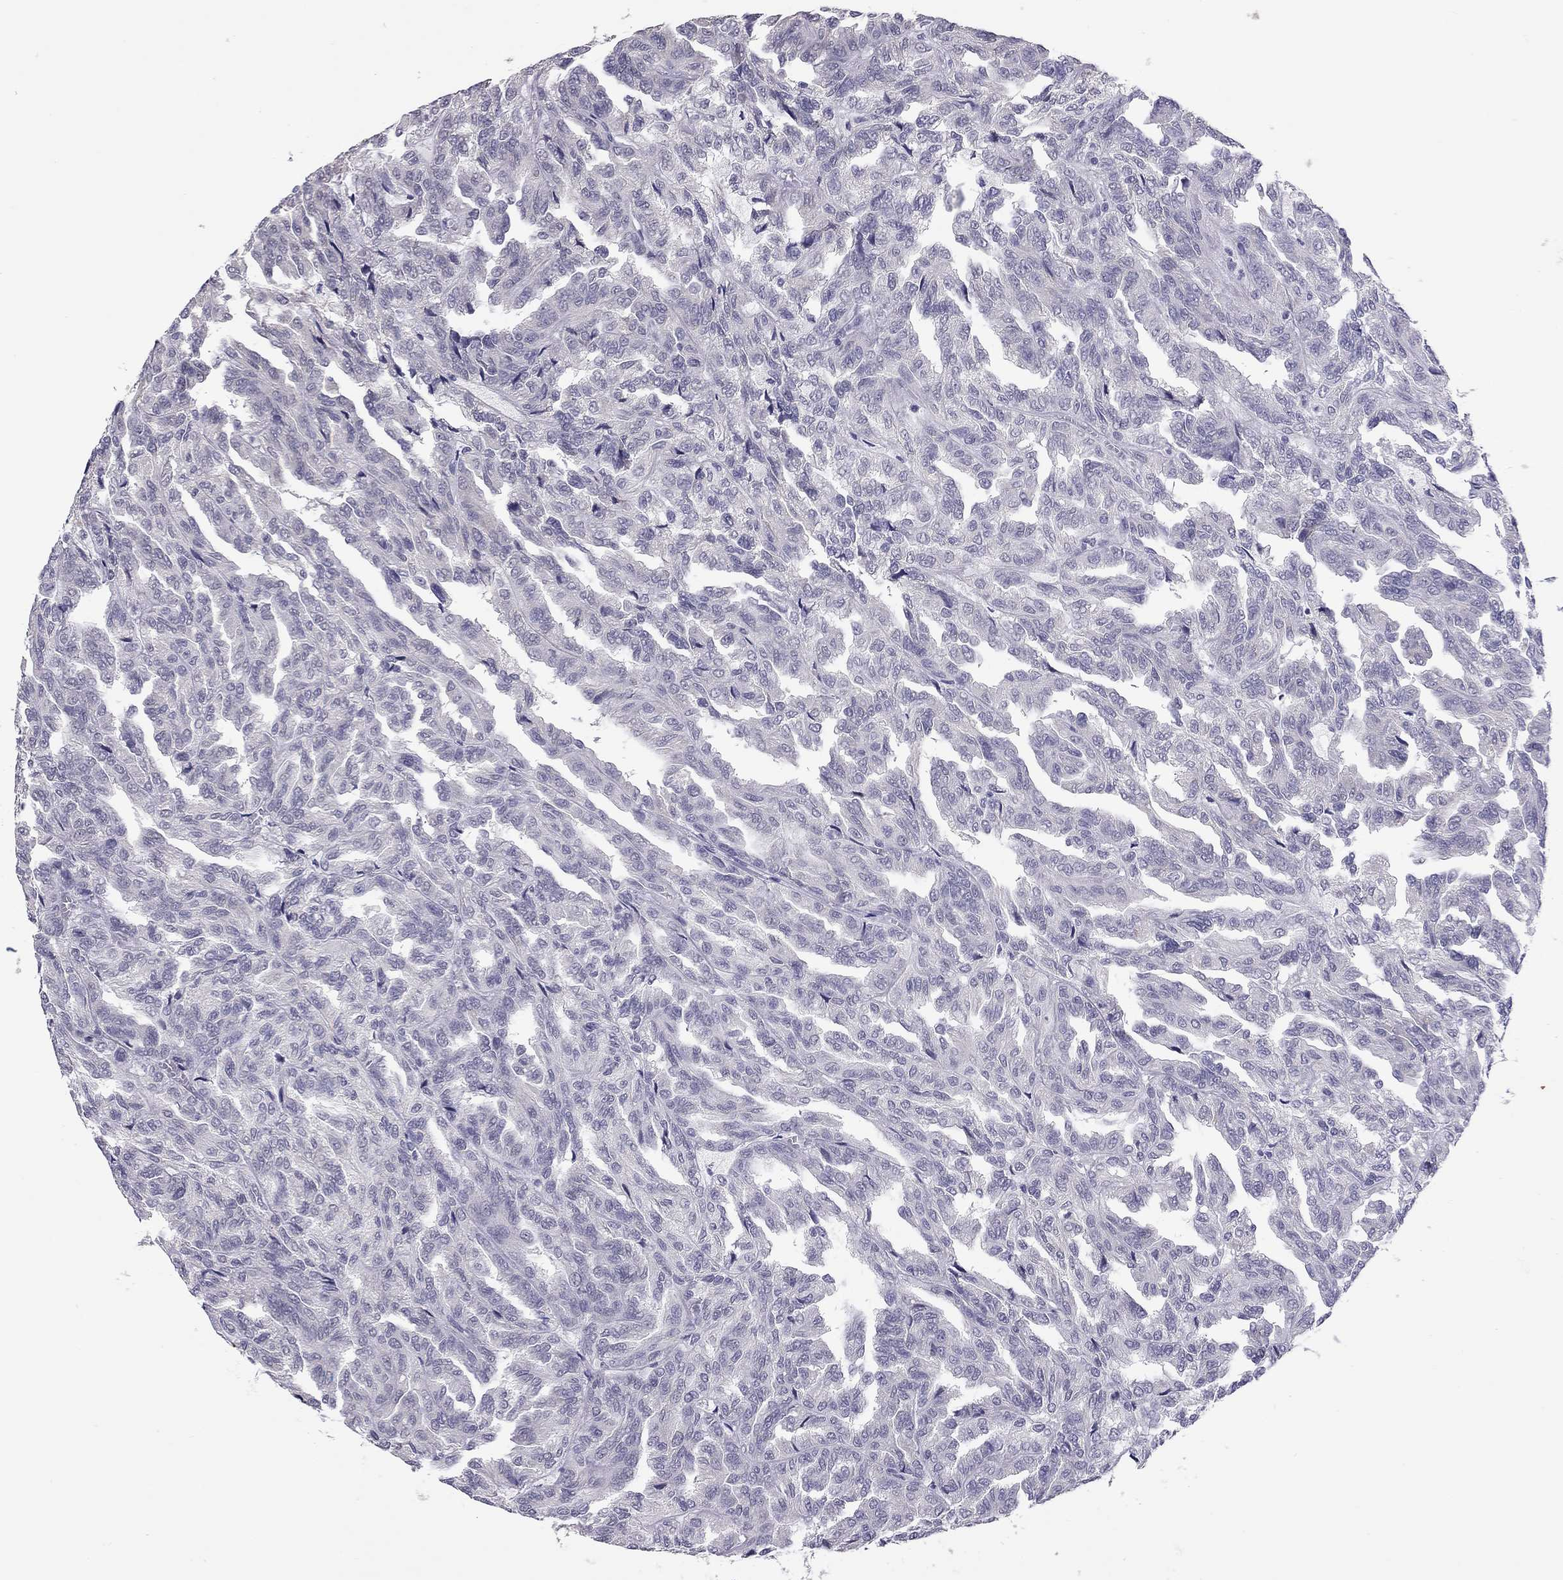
{"staining": {"intensity": "negative", "quantity": "none", "location": "none"}, "tissue": "renal cancer", "cell_type": "Tumor cells", "image_type": "cancer", "snomed": [{"axis": "morphology", "description": "Adenocarcinoma, NOS"}, {"axis": "topography", "description": "Kidney"}], "caption": "Immunohistochemistry of human renal adenocarcinoma shows no positivity in tumor cells.", "gene": "PPP1R3A", "patient": {"sex": "male", "age": 79}}